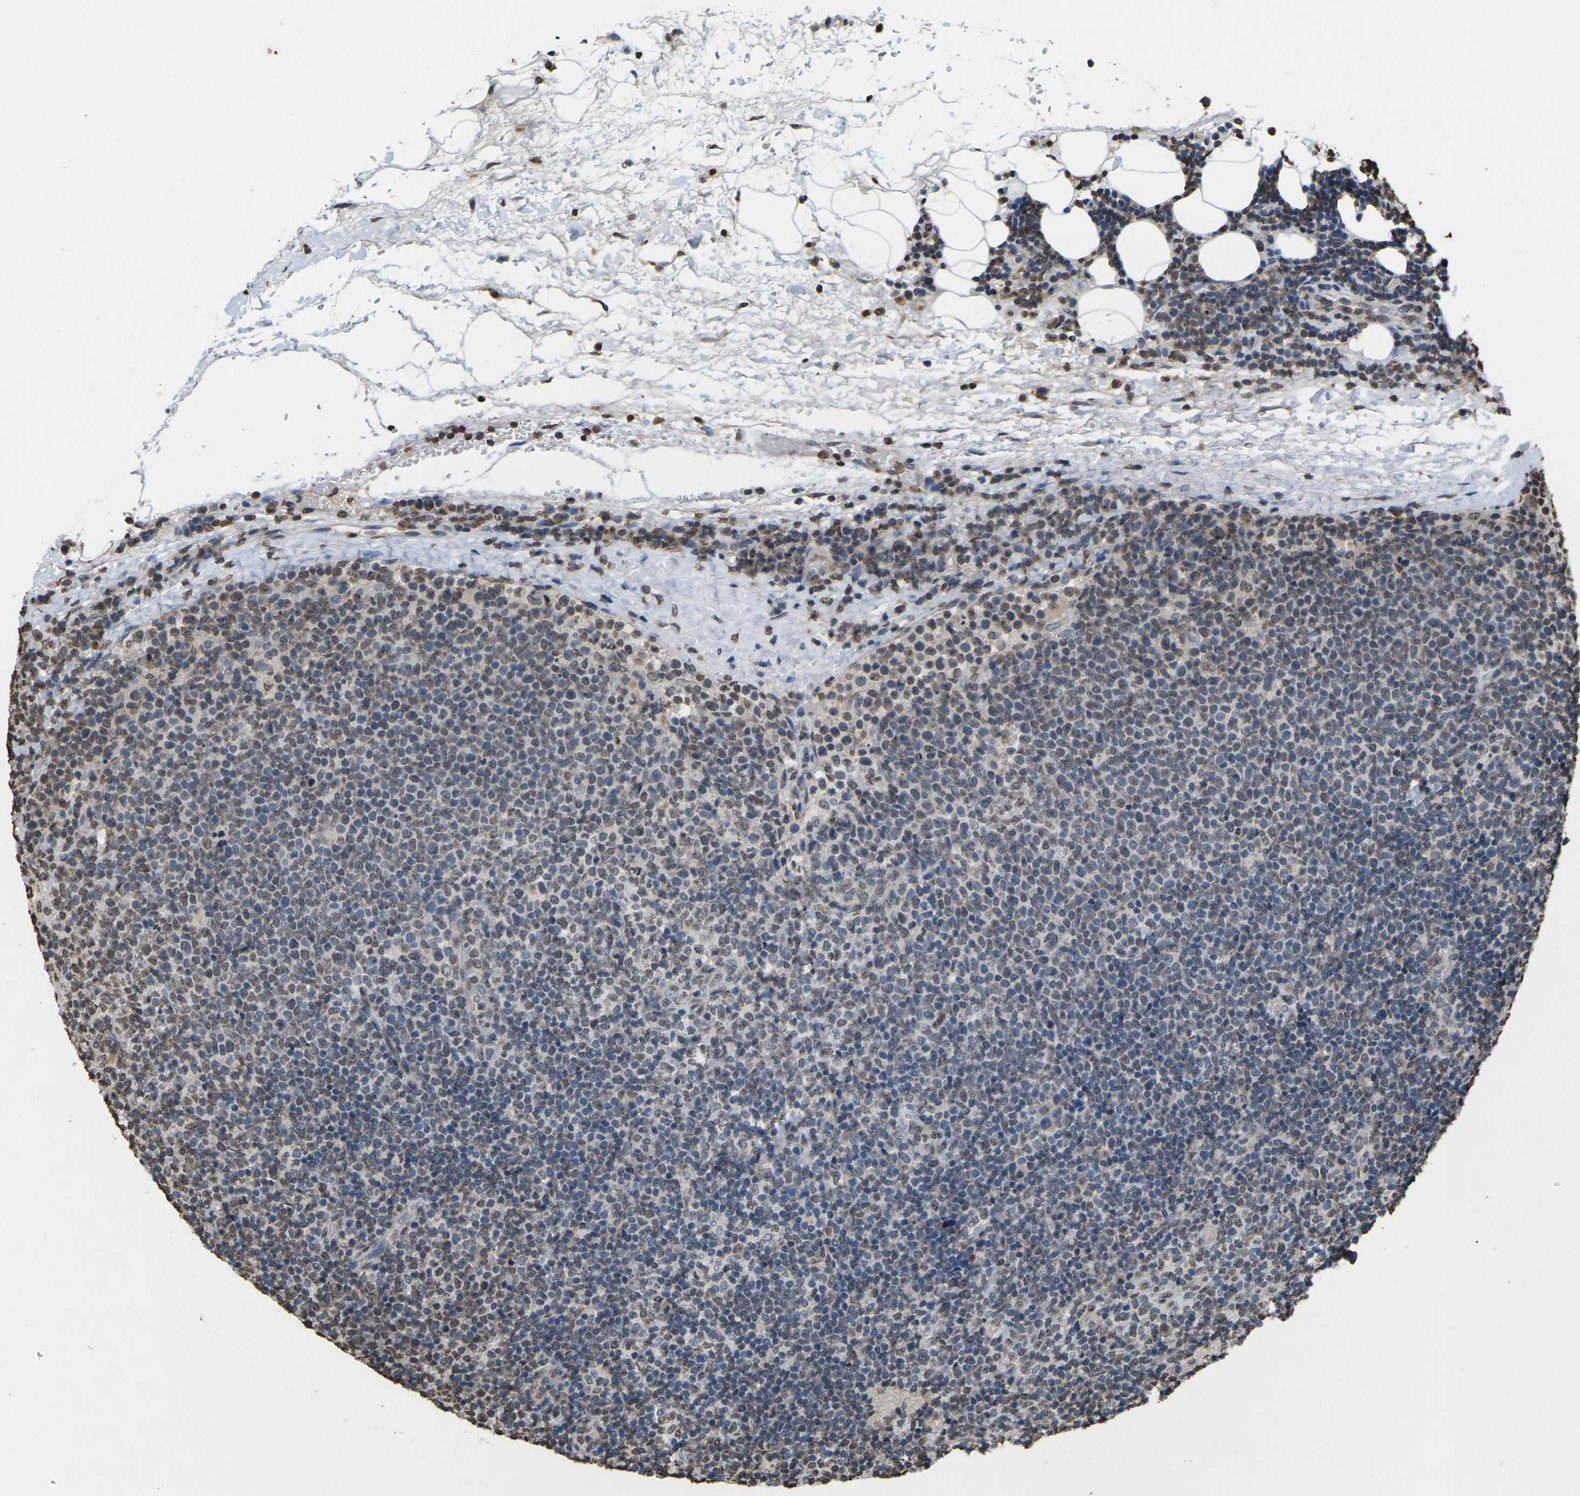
{"staining": {"intensity": "moderate", "quantity": "25%-75%", "location": "nuclear"}, "tissue": "lymphoma", "cell_type": "Tumor cells", "image_type": "cancer", "snomed": [{"axis": "morphology", "description": "Malignant lymphoma, non-Hodgkin's type, High grade"}, {"axis": "topography", "description": "Lymph node"}], "caption": "Lymphoma stained with IHC shows moderate nuclear positivity in approximately 25%-75% of tumor cells. The protein of interest is shown in brown color, while the nuclei are stained blue.", "gene": "EMSY", "patient": {"sex": "male", "age": 61}}